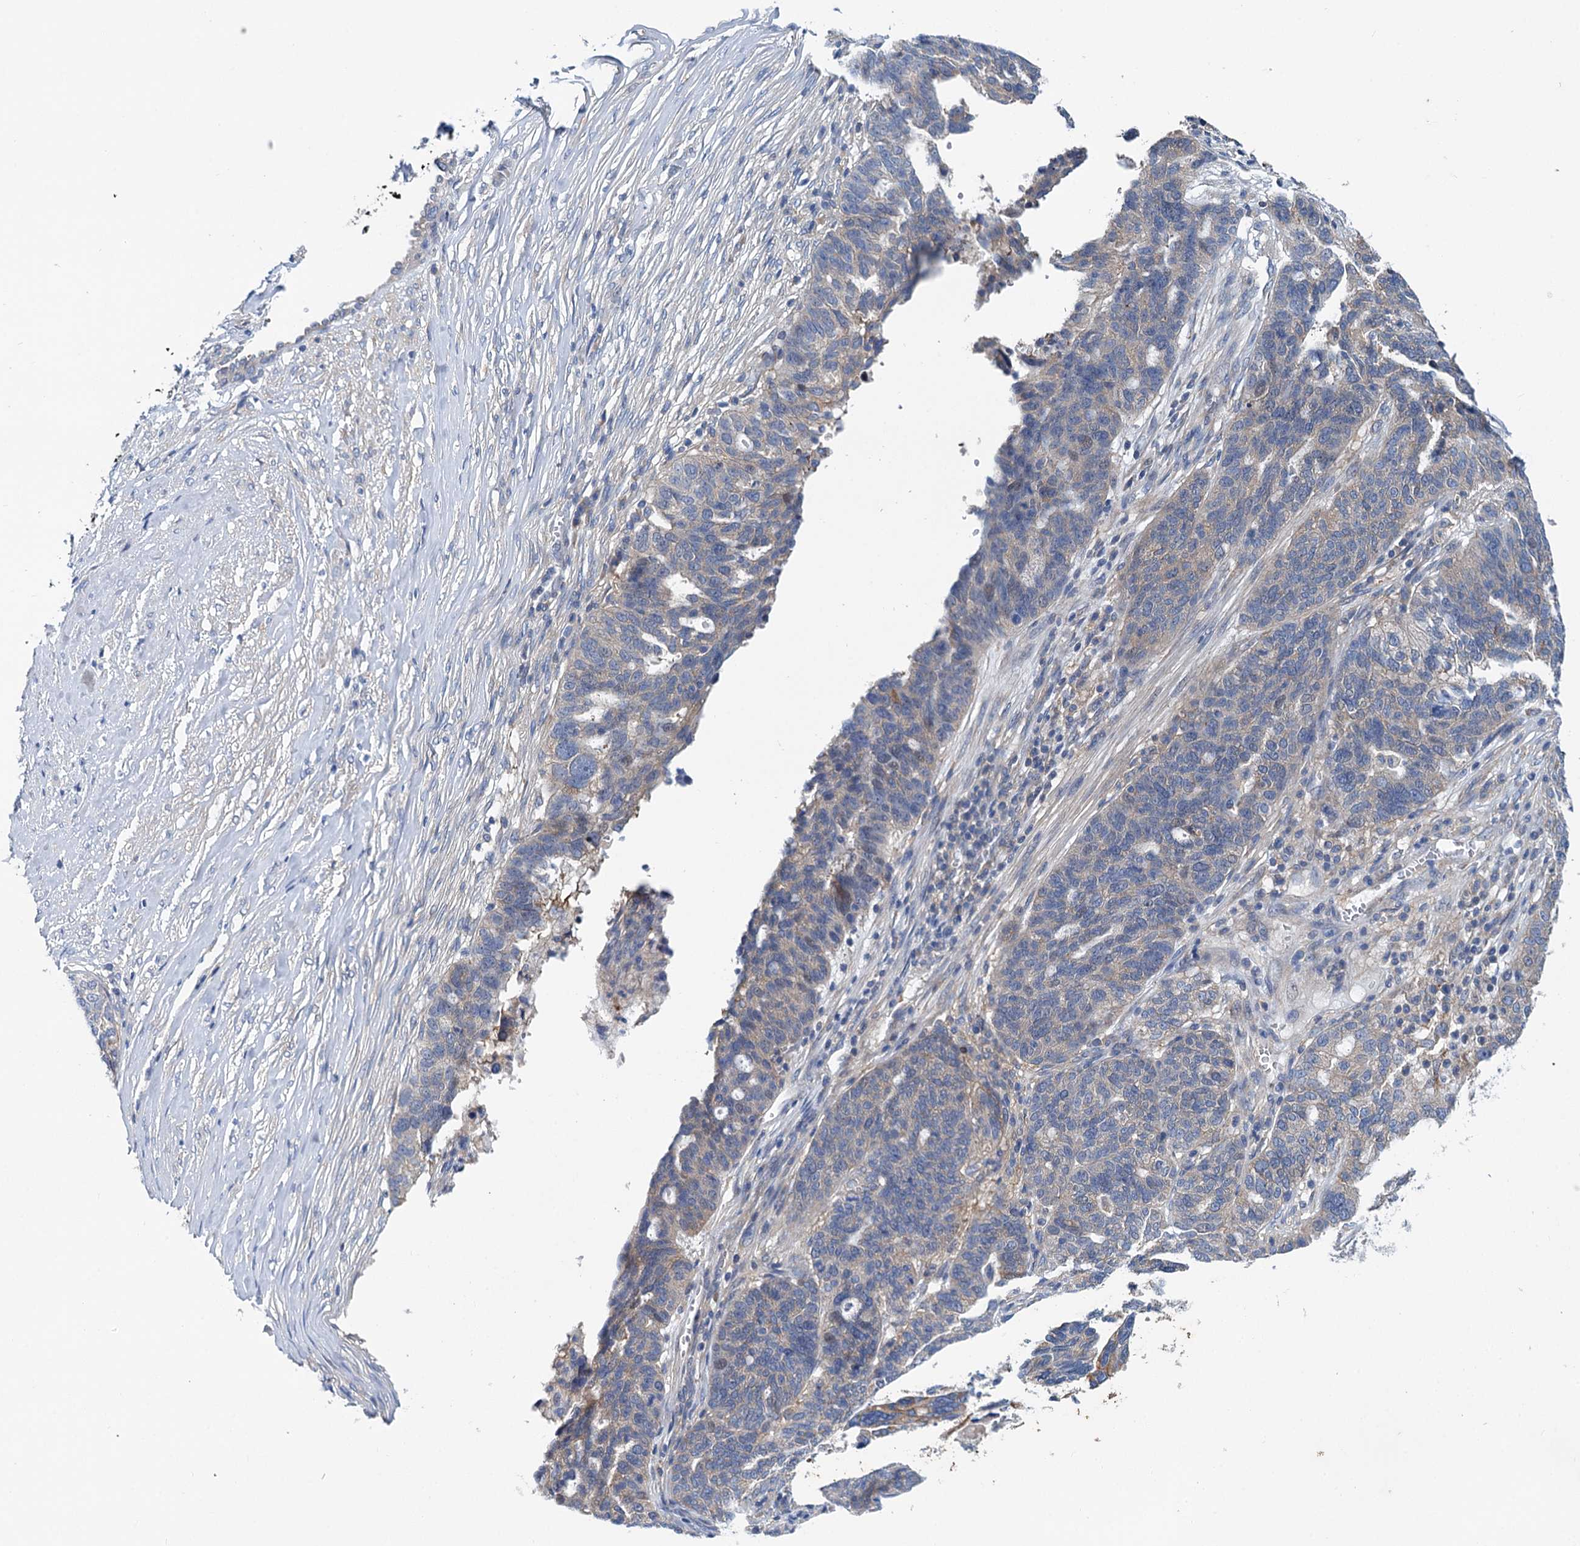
{"staining": {"intensity": "negative", "quantity": "none", "location": "none"}, "tissue": "ovarian cancer", "cell_type": "Tumor cells", "image_type": "cancer", "snomed": [{"axis": "morphology", "description": "Cystadenocarcinoma, serous, NOS"}, {"axis": "topography", "description": "Ovary"}], "caption": "This is a image of immunohistochemistry staining of ovarian cancer (serous cystadenocarcinoma), which shows no positivity in tumor cells. (Brightfield microscopy of DAB immunohistochemistry (IHC) at high magnification).", "gene": "TRIM55", "patient": {"sex": "female", "age": 59}}